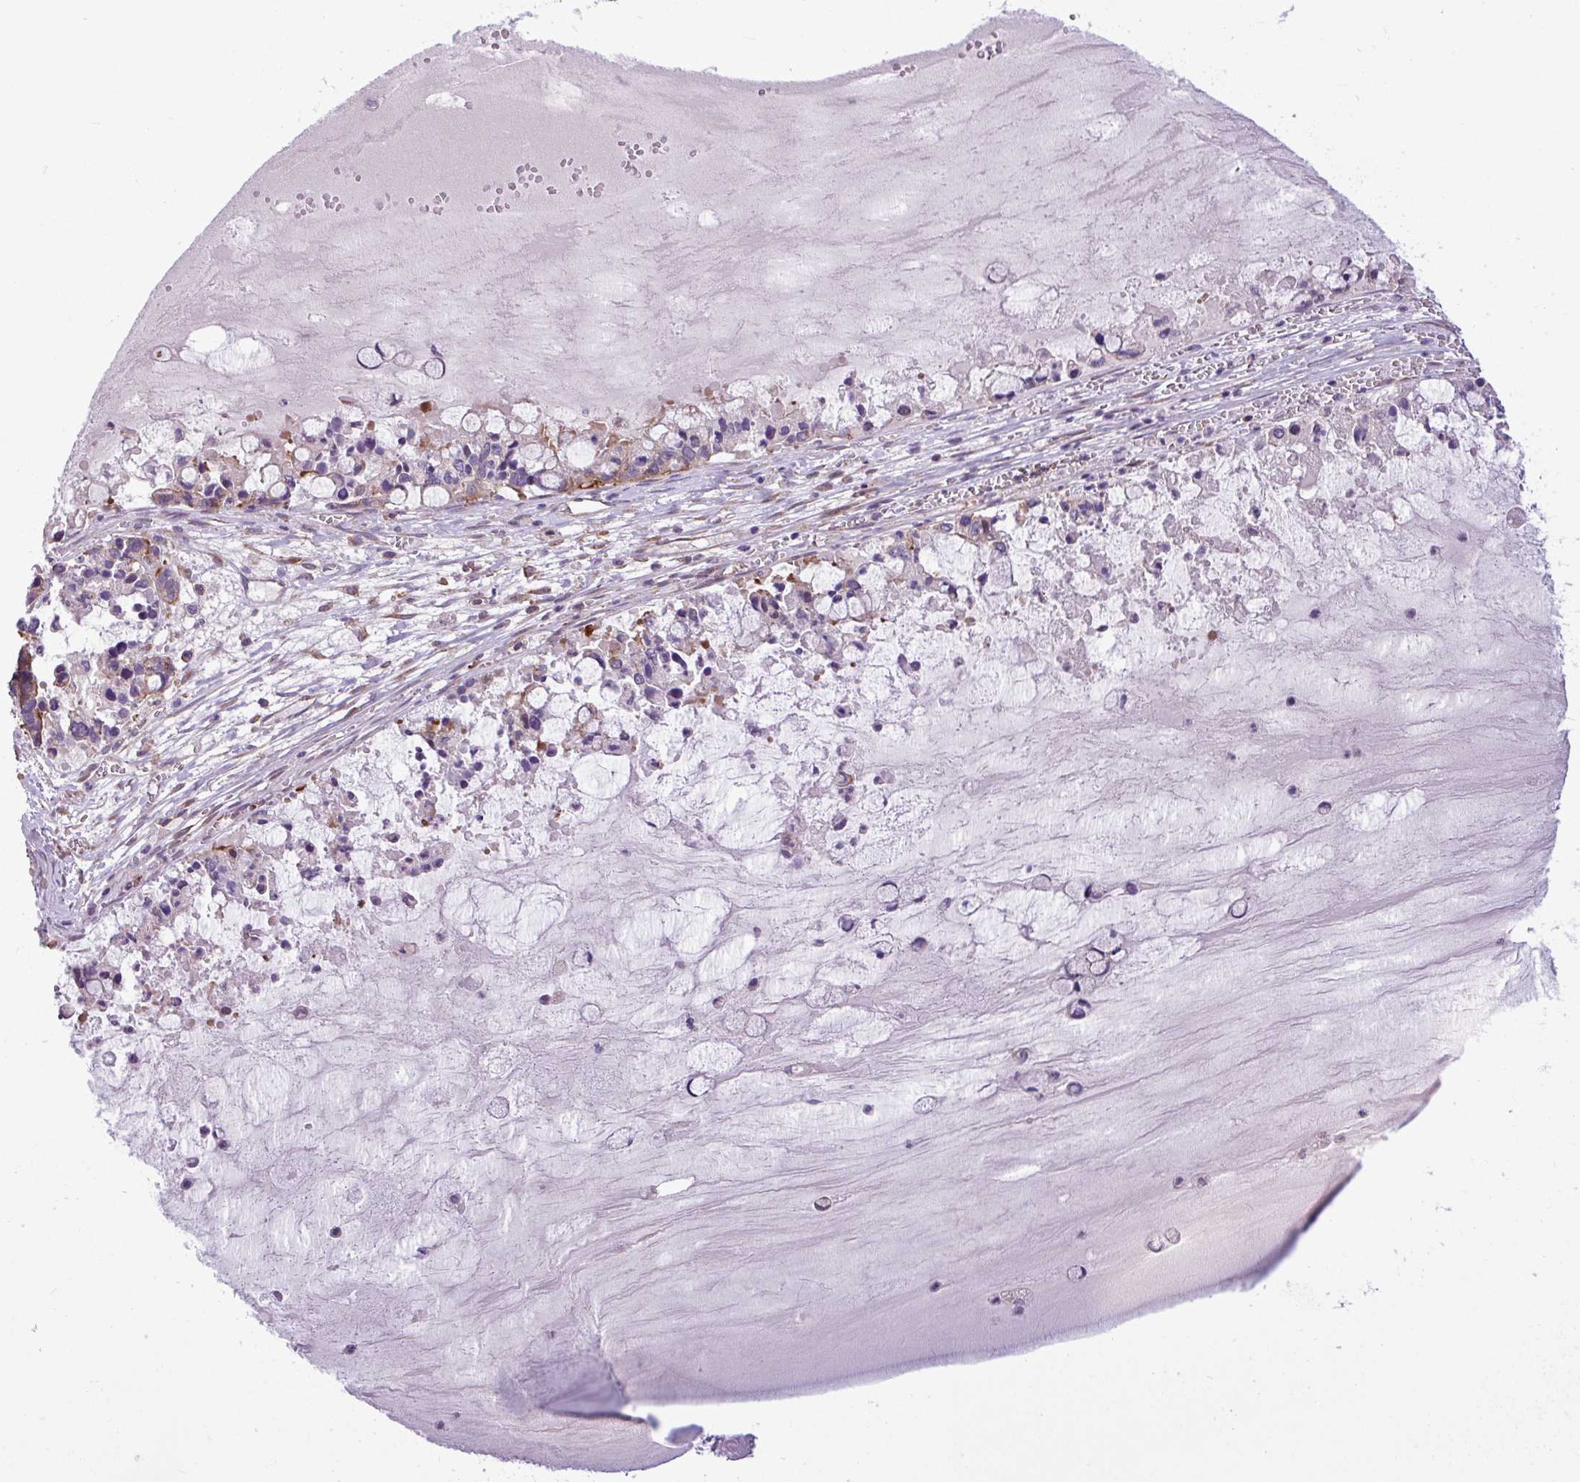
{"staining": {"intensity": "moderate", "quantity": "25%-75%", "location": "cytoplasmic/membranous"}, "tissue": "ovarian cancer", "cell_type": "Tumor cells", "image_type": "cancer", "snomed": [{"axis": "morphology", "description": "Cystadenocarcinoma, mucinous, NOS"}, {"axis": "topography", "description": "Ovary"}], "caption": "A brown stain labels moderate cytoplasmic/membranous positivity of a protein in human ovarian cancer tumor cells. (DAB (3,3'-diaminobenzidine) IHC with brightfield microscopy, high magnification).", "gene": "MROH2A", "patient": {"sex": "female", "age": 63}}